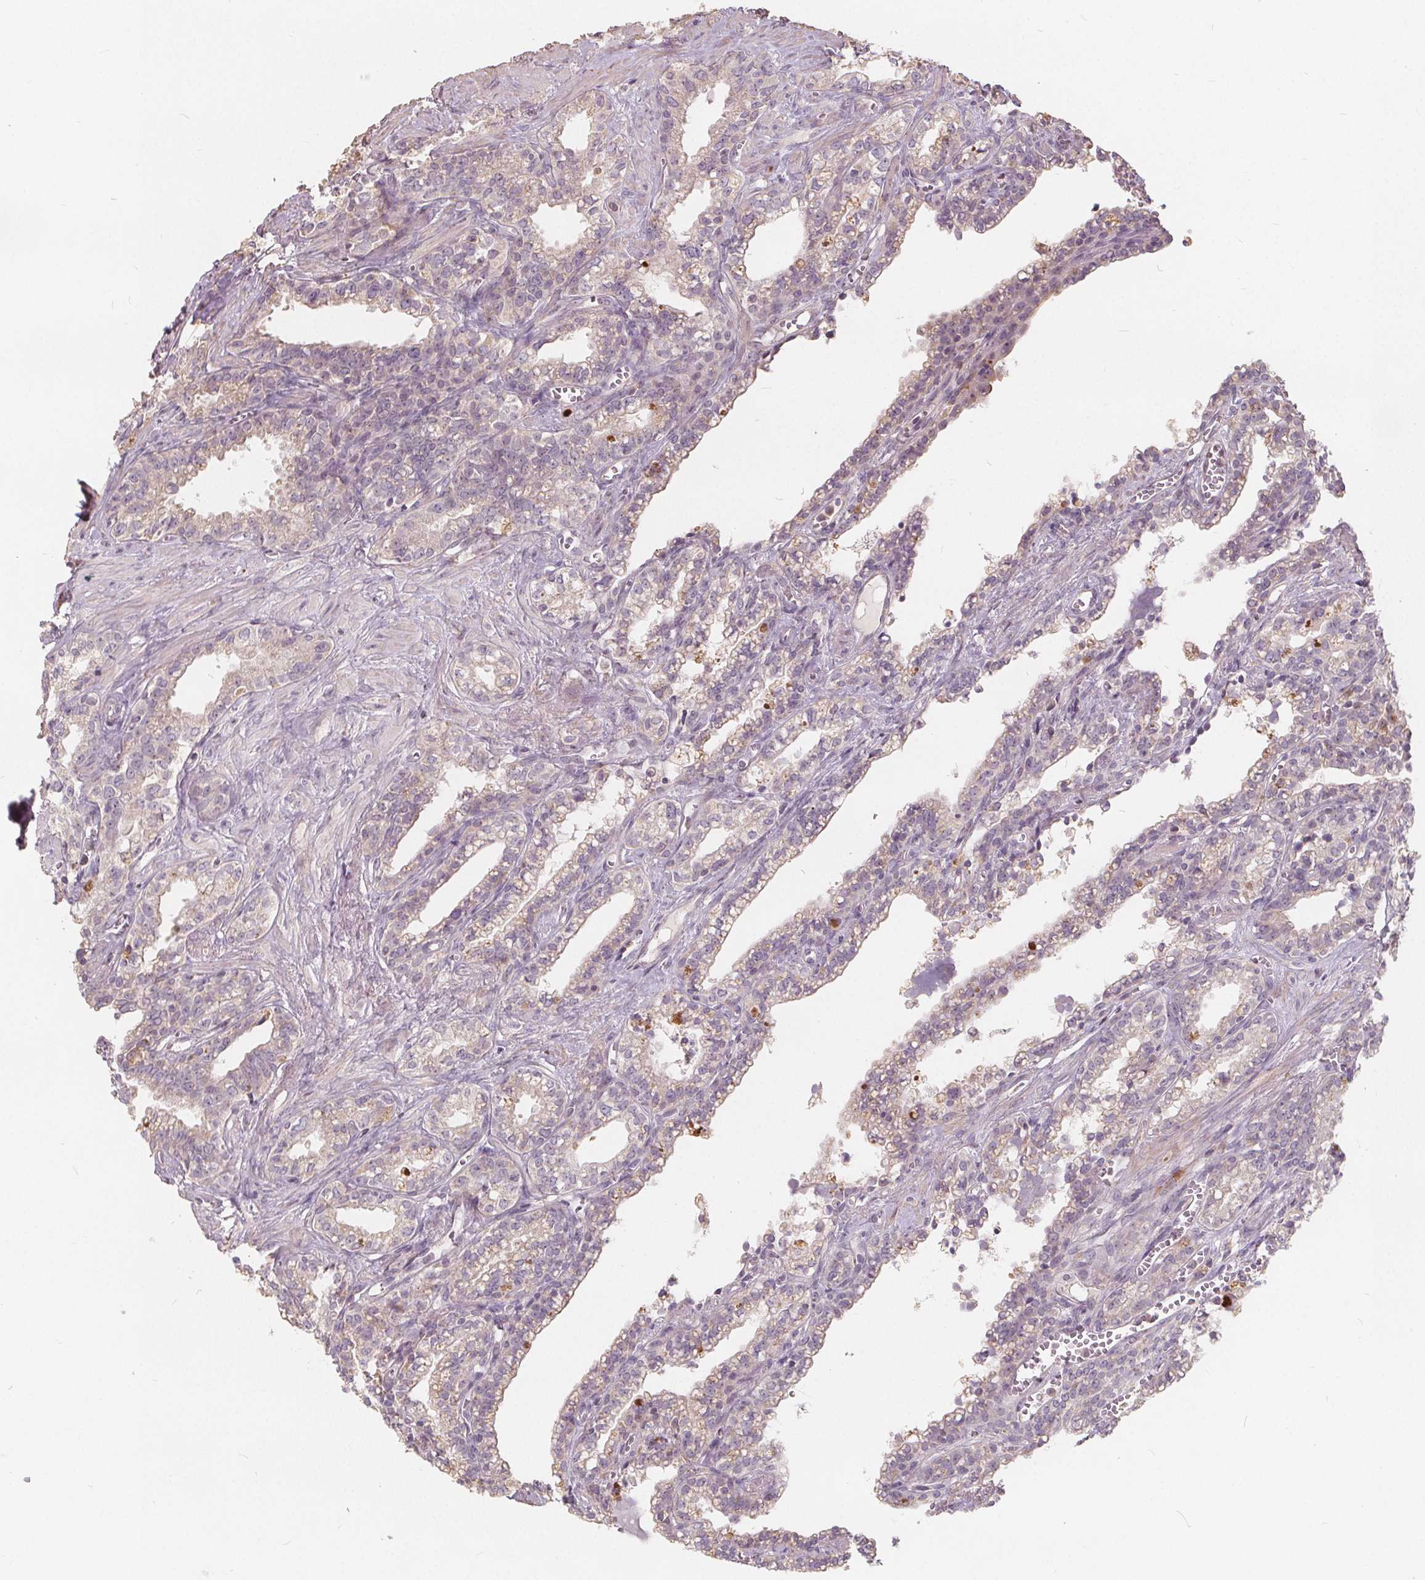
{"staining": {"intensity": "weak", "quantity": "<25%", "location": "cytoplasmic/membranous"}, "tissue": "seminal vesicle", "cell_type": "Glandular cells", "image_type": "normal", "snomed": [{"axis": "morphology", "description": "Normal tissue, NOS"}, {"axis": "morphology", "description": "Urothelial carcinoma, NOS"}, {"axis": "topography", "description": "Urinary bladder"}, {"axis": "topography", "description": "Seminal veicle"}], "caption": "A high-resolution histopathology image shows immunohistochemistry (IHC) staining of benign seminal vesicle, which demonstrates no significant expression in glandular cells.", "gene": "DRC3", "patient": {"sex": "male", "age": 76}}